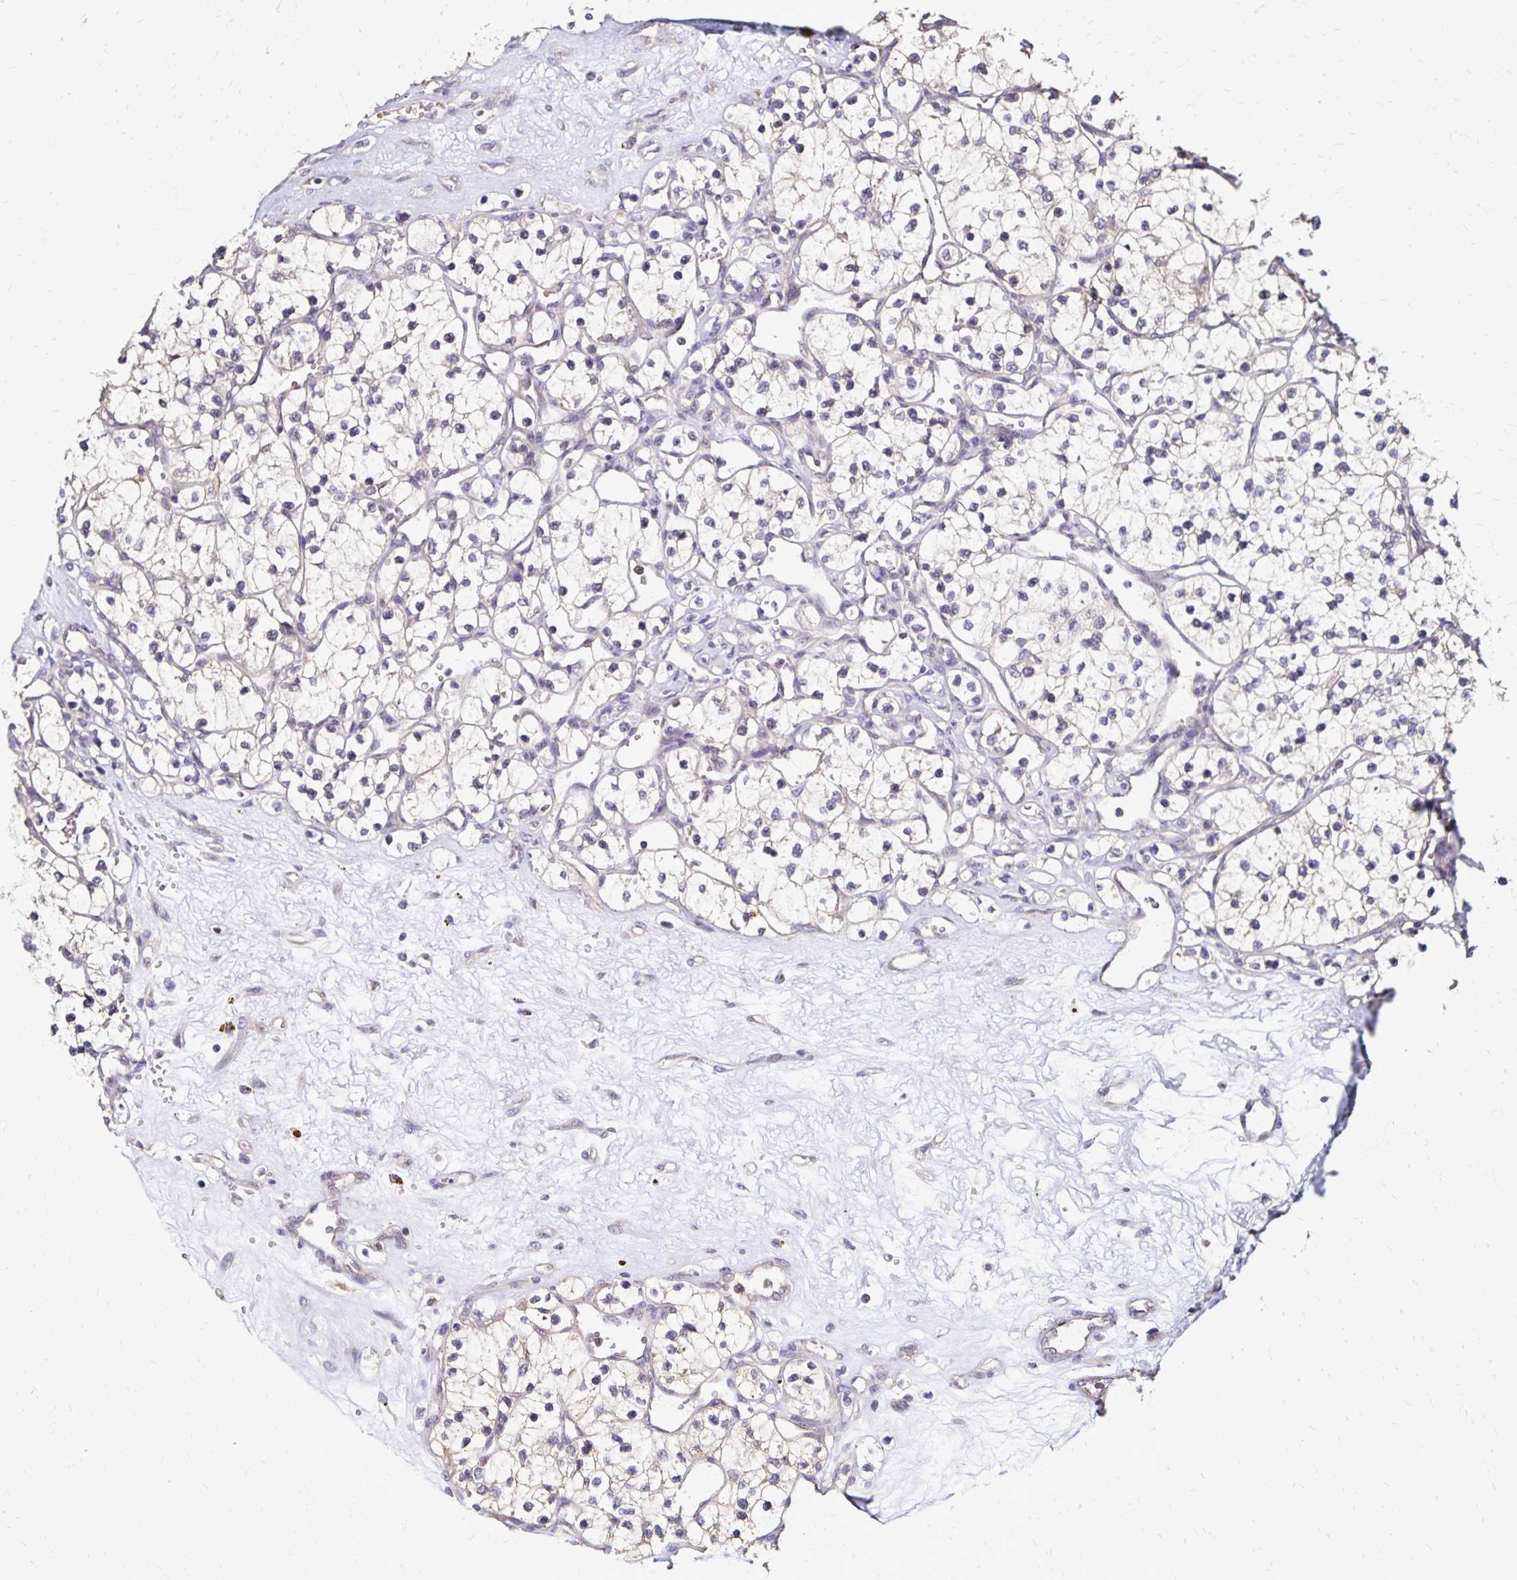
{"staining": {"intensity": "negative", "quantity": "none", "location": "none"}, "tissue": "renal cancer", "cell_type": "Tumor cells", "image_type": "cancer", "snomed": [{"axis": "morphology", "description": "Adenocarcinoma, NOS"}, {"axis": "topography", "description": "Kidney"}], "caption": "High magnification brightfield microscopy of renal adenocarcinoma stained with DAB (3,3'-diaminobenzidine) (brown) and counterstained with hematoxylin (blue): tumor cells show no significant staining.", "gene": "EMC10", "patient": {"sex": "female", "age": 69}}